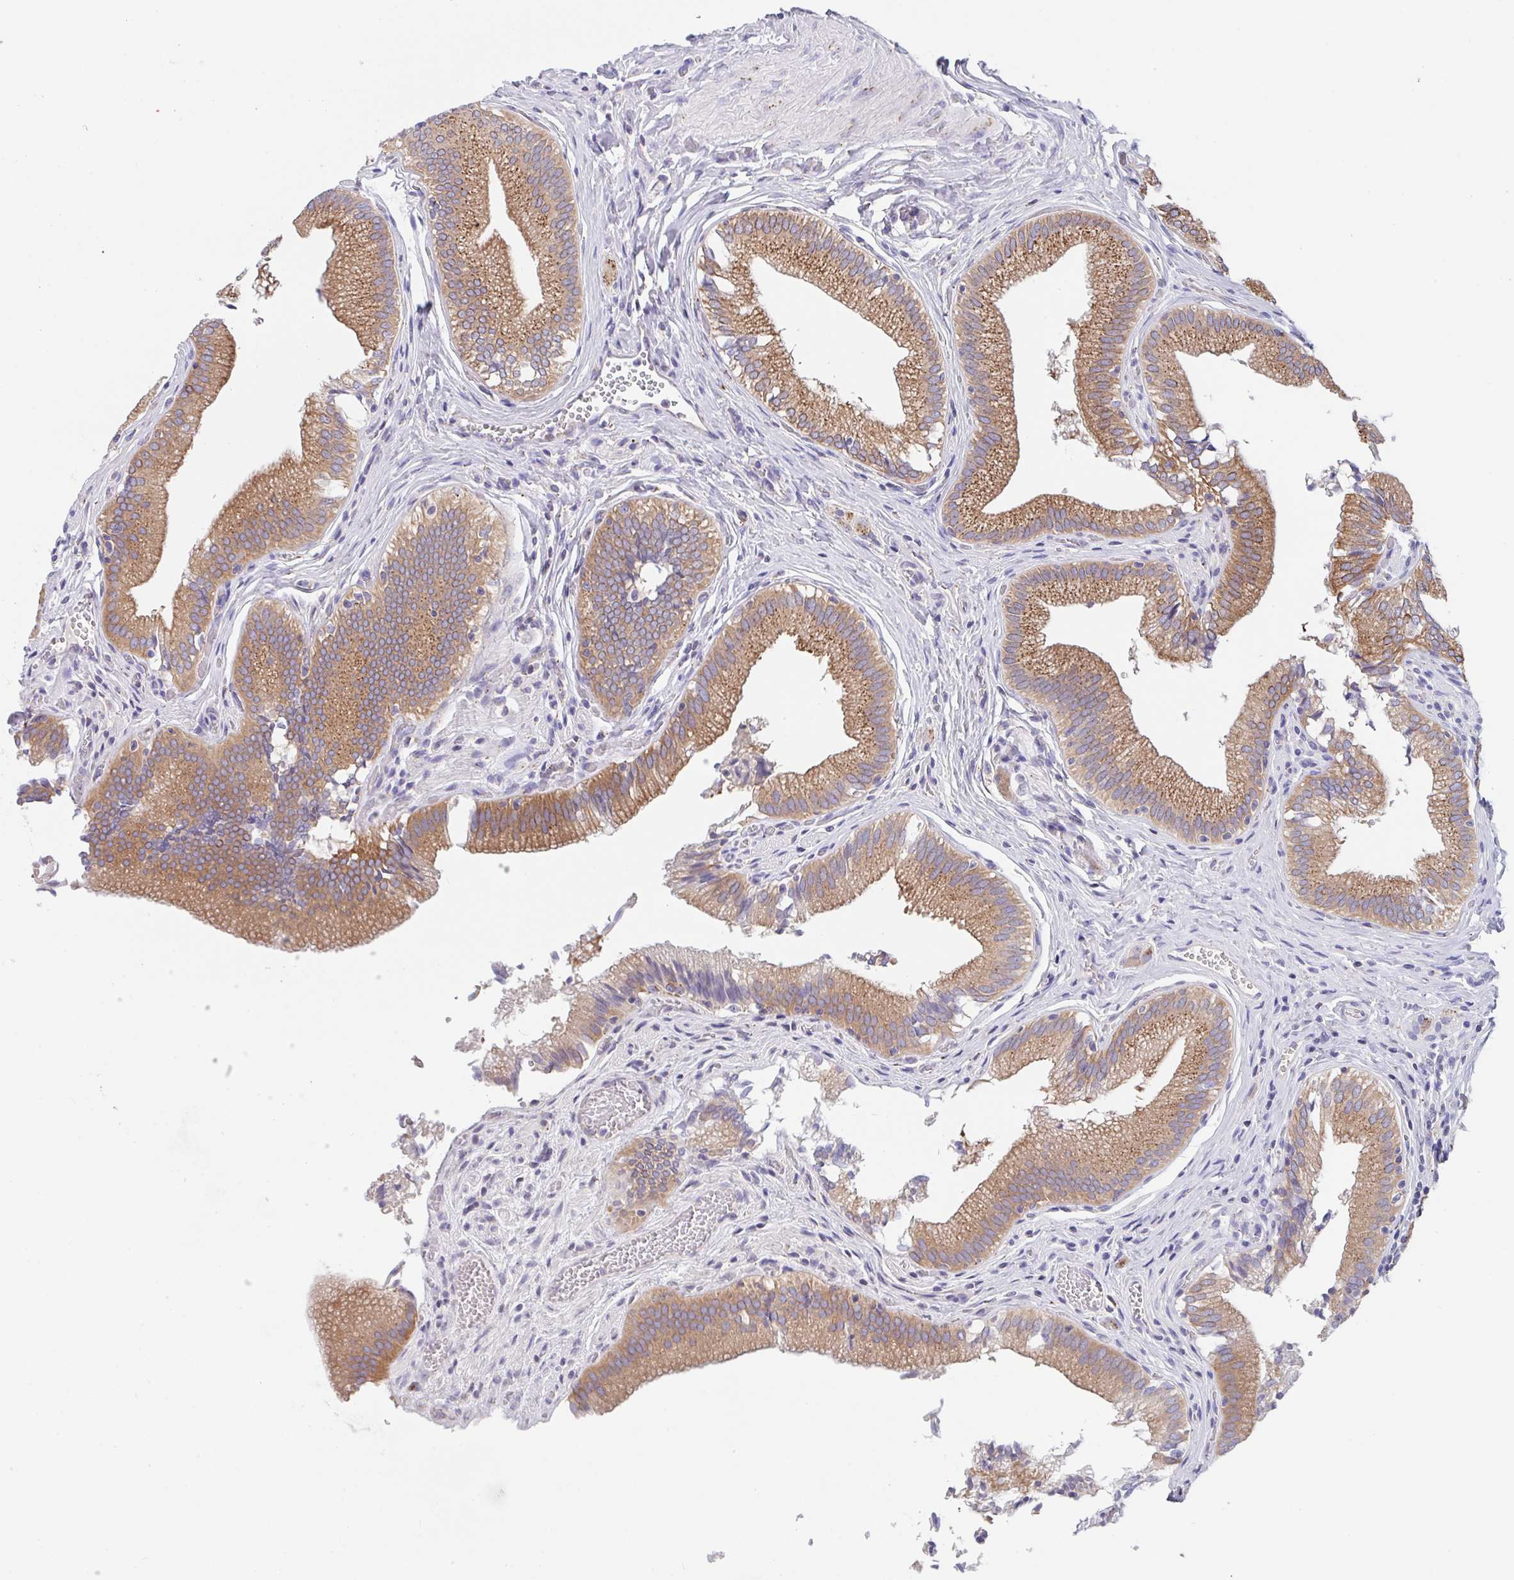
{"staining": {"intensity": "moderate", "quantity": ">75%", "location": "cytoplasmic/membranous"}, "tissue": "gallbladder", "cell_type": "Glandular cells", "image_type": "normal", "snomed": [{"axis": "morphology", "description": "Normal tissue, NOS"}, {"axis": "topography", "description": "Gallbladder"}, {"axis": "topography", "description": "Peripheral nerve tissue"}], "caption": "High-magnification brightfield microscopy of benign gallbladder stained with DAB (brown) and counterstained with hematoxylin (blue). glandular cells exhibit moderate cytoplasmic/membranous positivity is present in approximately>75% of cells.", "gene": "PROSER3", "patient": {"sex": "male", "age": 17}}